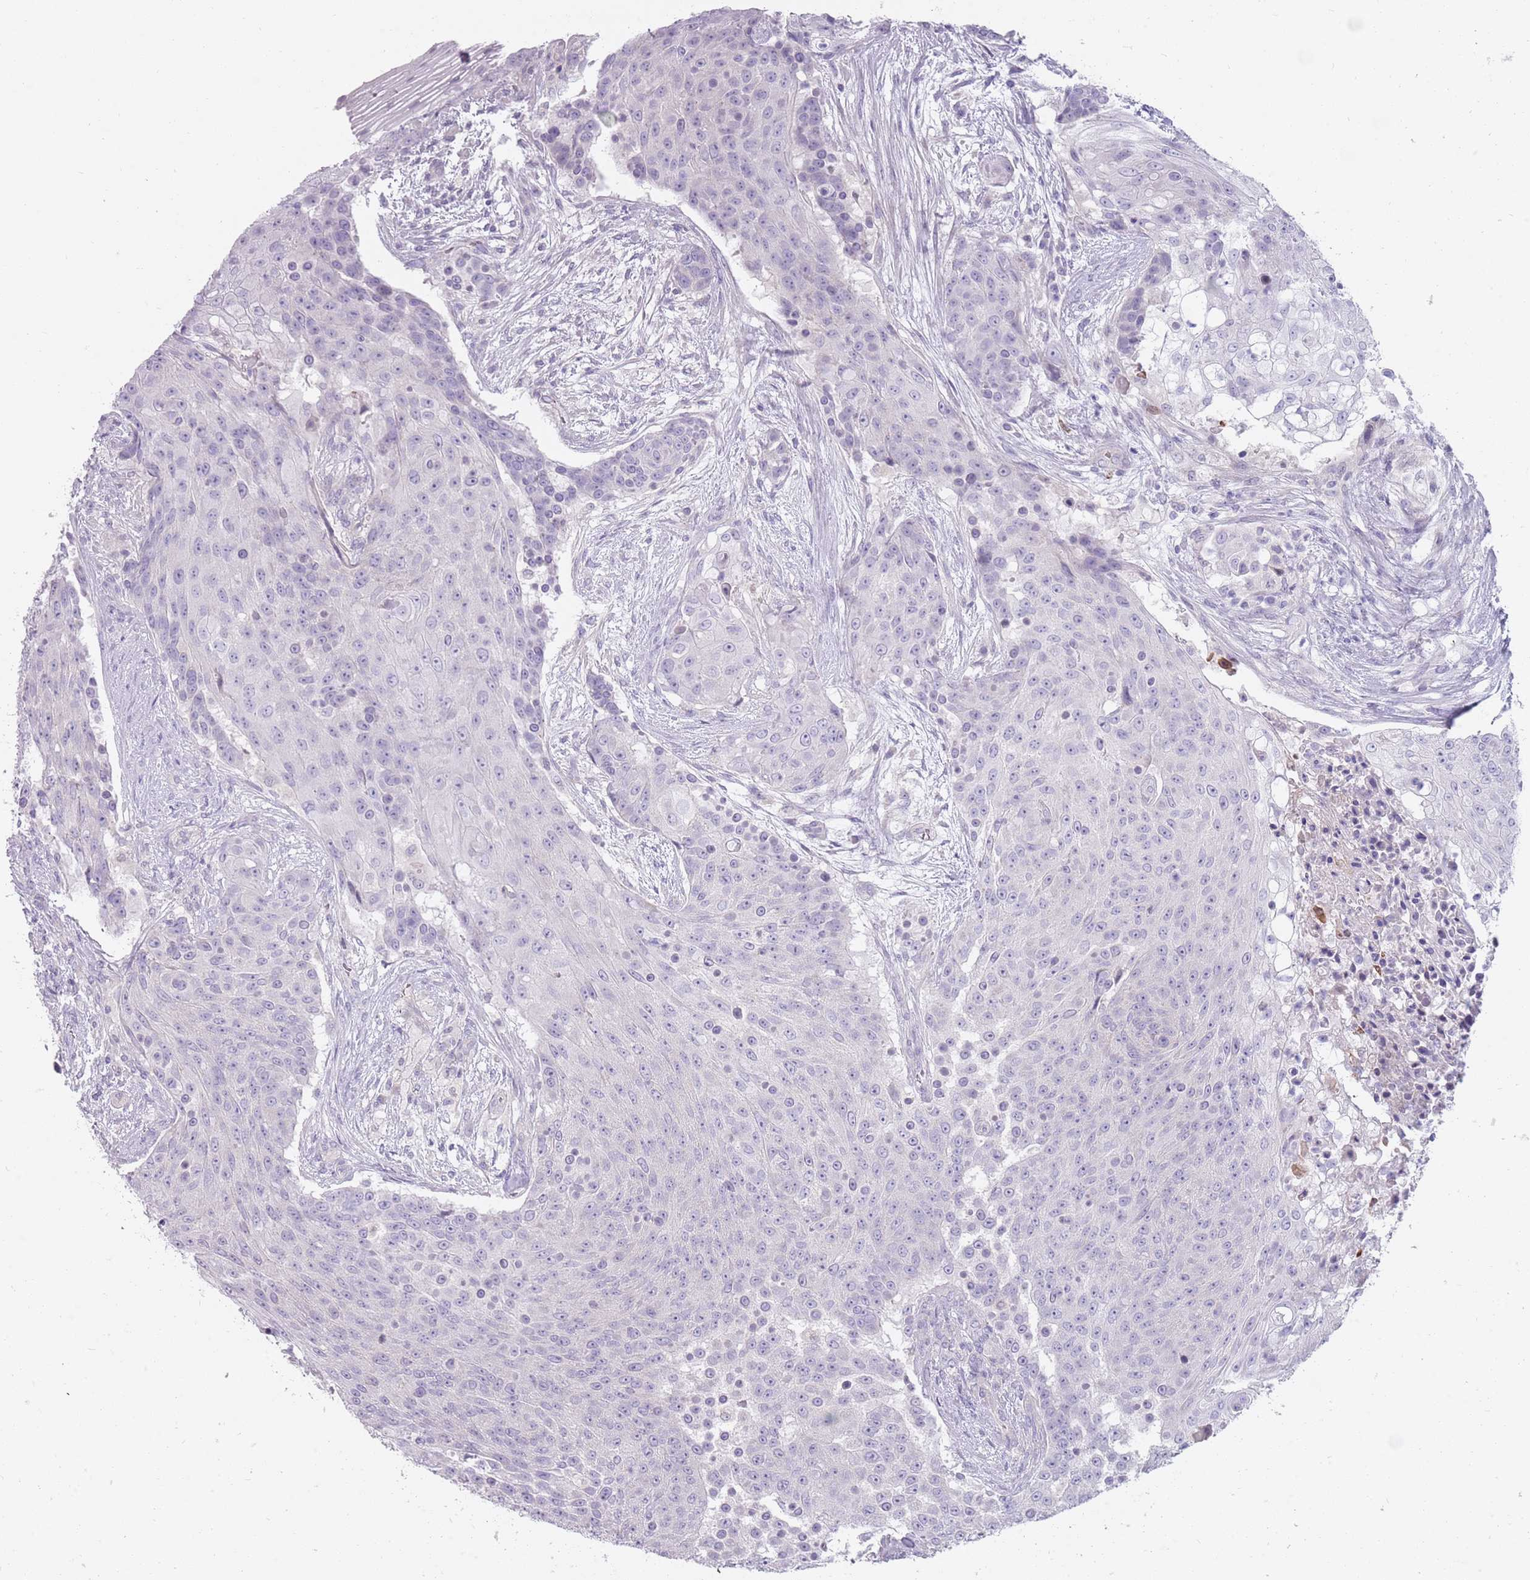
{"staining": {"intensity": "negative", "quantity": "none", "location": "none"}, "tissue": "urothelial cancer", "cell_type": "Tumor cells", "image_type": "cancer", "snomed": [{"axis": "morphology", "description": "Urothelial carcinoma, High grade"}, {"axis": "topography", "description": "Urinary bladder"}], "caption": "Immunohistochemistry (IHC) micrograph of urothelial carcinoma (high-grade) stained for a protein (brown), which reveals no expression in tumor cells.", "gene": "DDX4", "patient": {"sex": "female", "age": 63}}